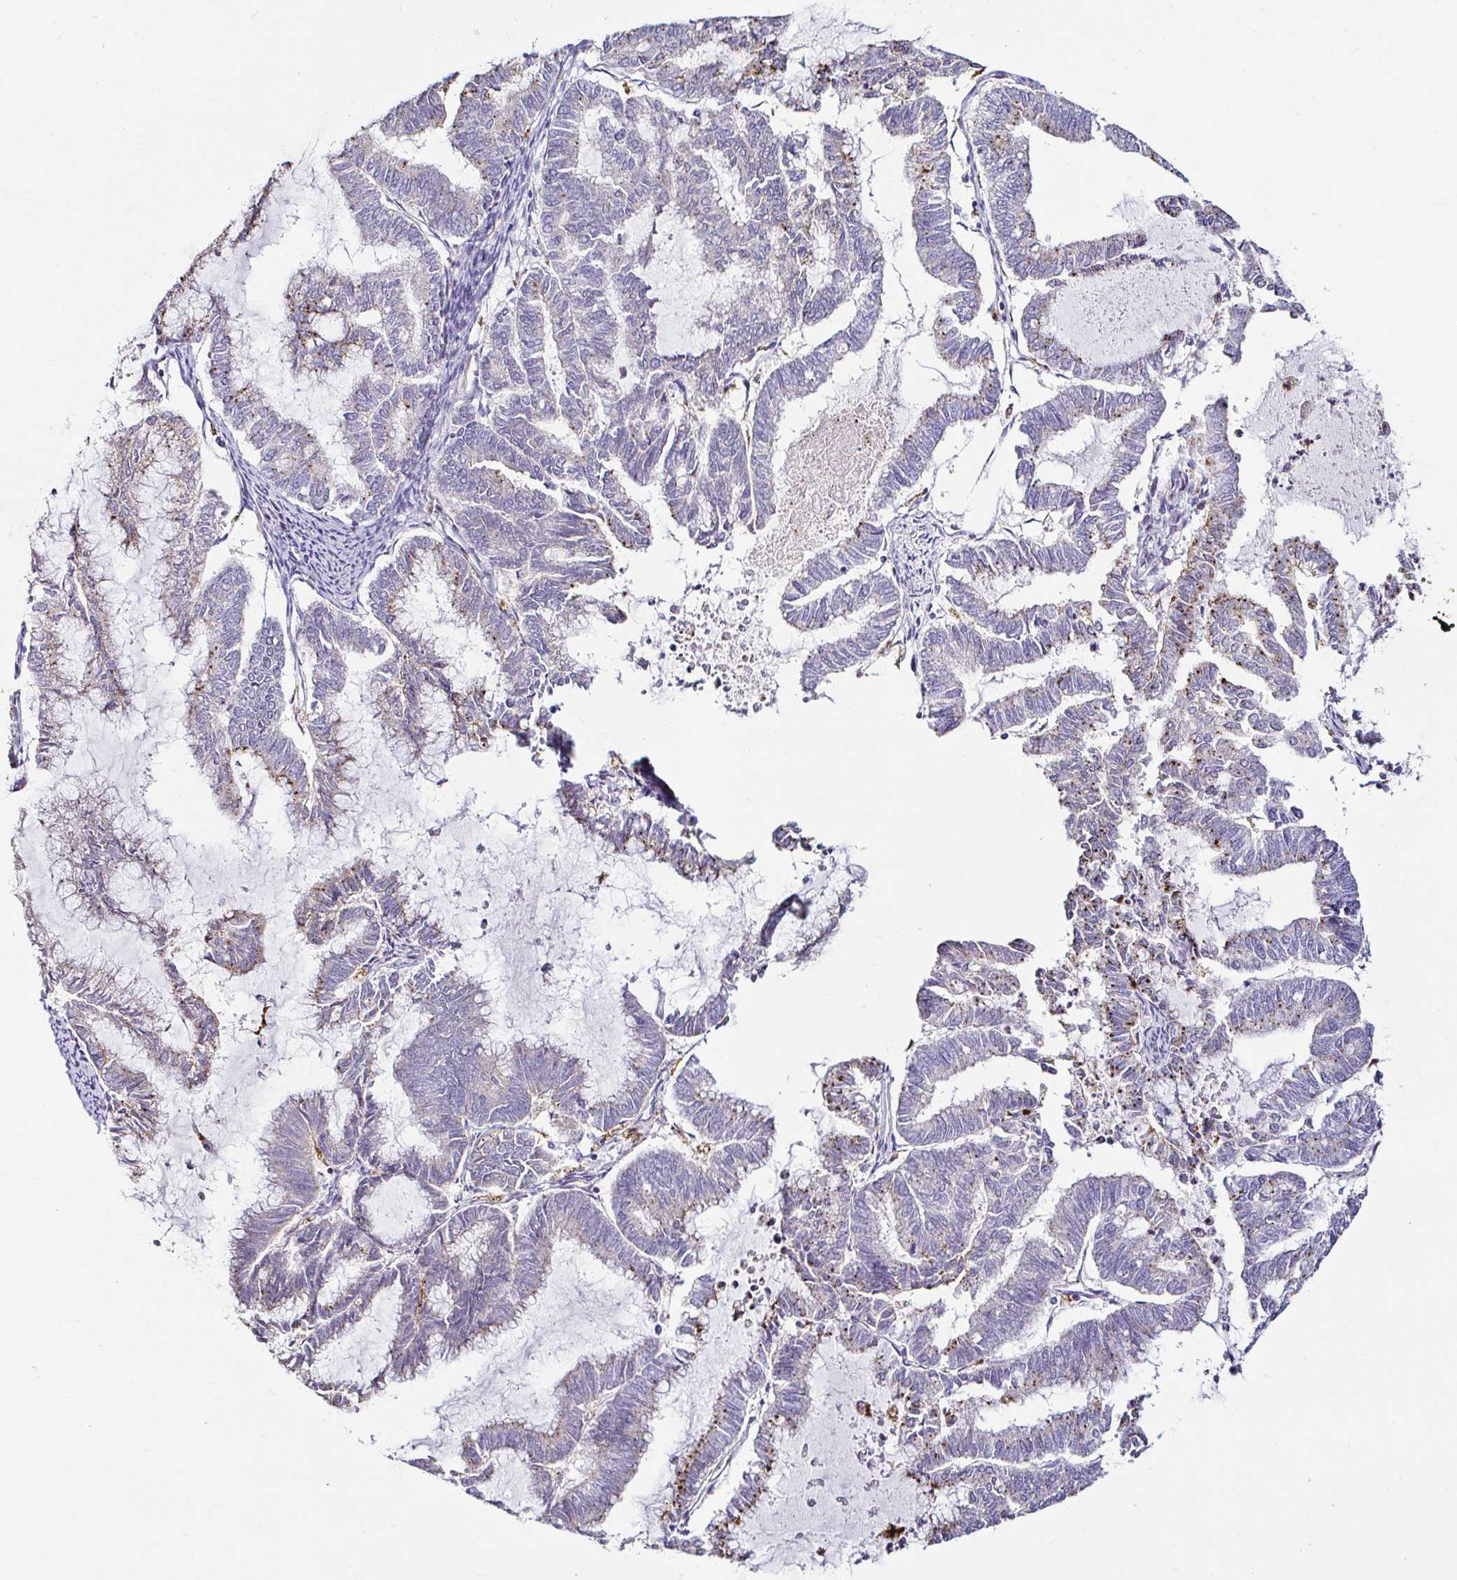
{"staining": {"intensity": "moderate", "quantity": "25%-75%", "location": "cytoplasmic/membranous"}, "tissue": "endometrial cancer", "cell_type": "Tumor cells", "image_type": "cancer", "snomed": [{"axis": "morphology", "description": "Adenocarcinoma, NOS"}, {"axis": "topography", "description": "Endometrium"}], "caption": "The histopathology image reveals a brown stain indicating the presence of a protein in the cytoplasmic/membranous of tumor cells in adenocarcinoma (endometrial).", "gene": "GALNS", "patient": {"sex": "female", "age": 79}}